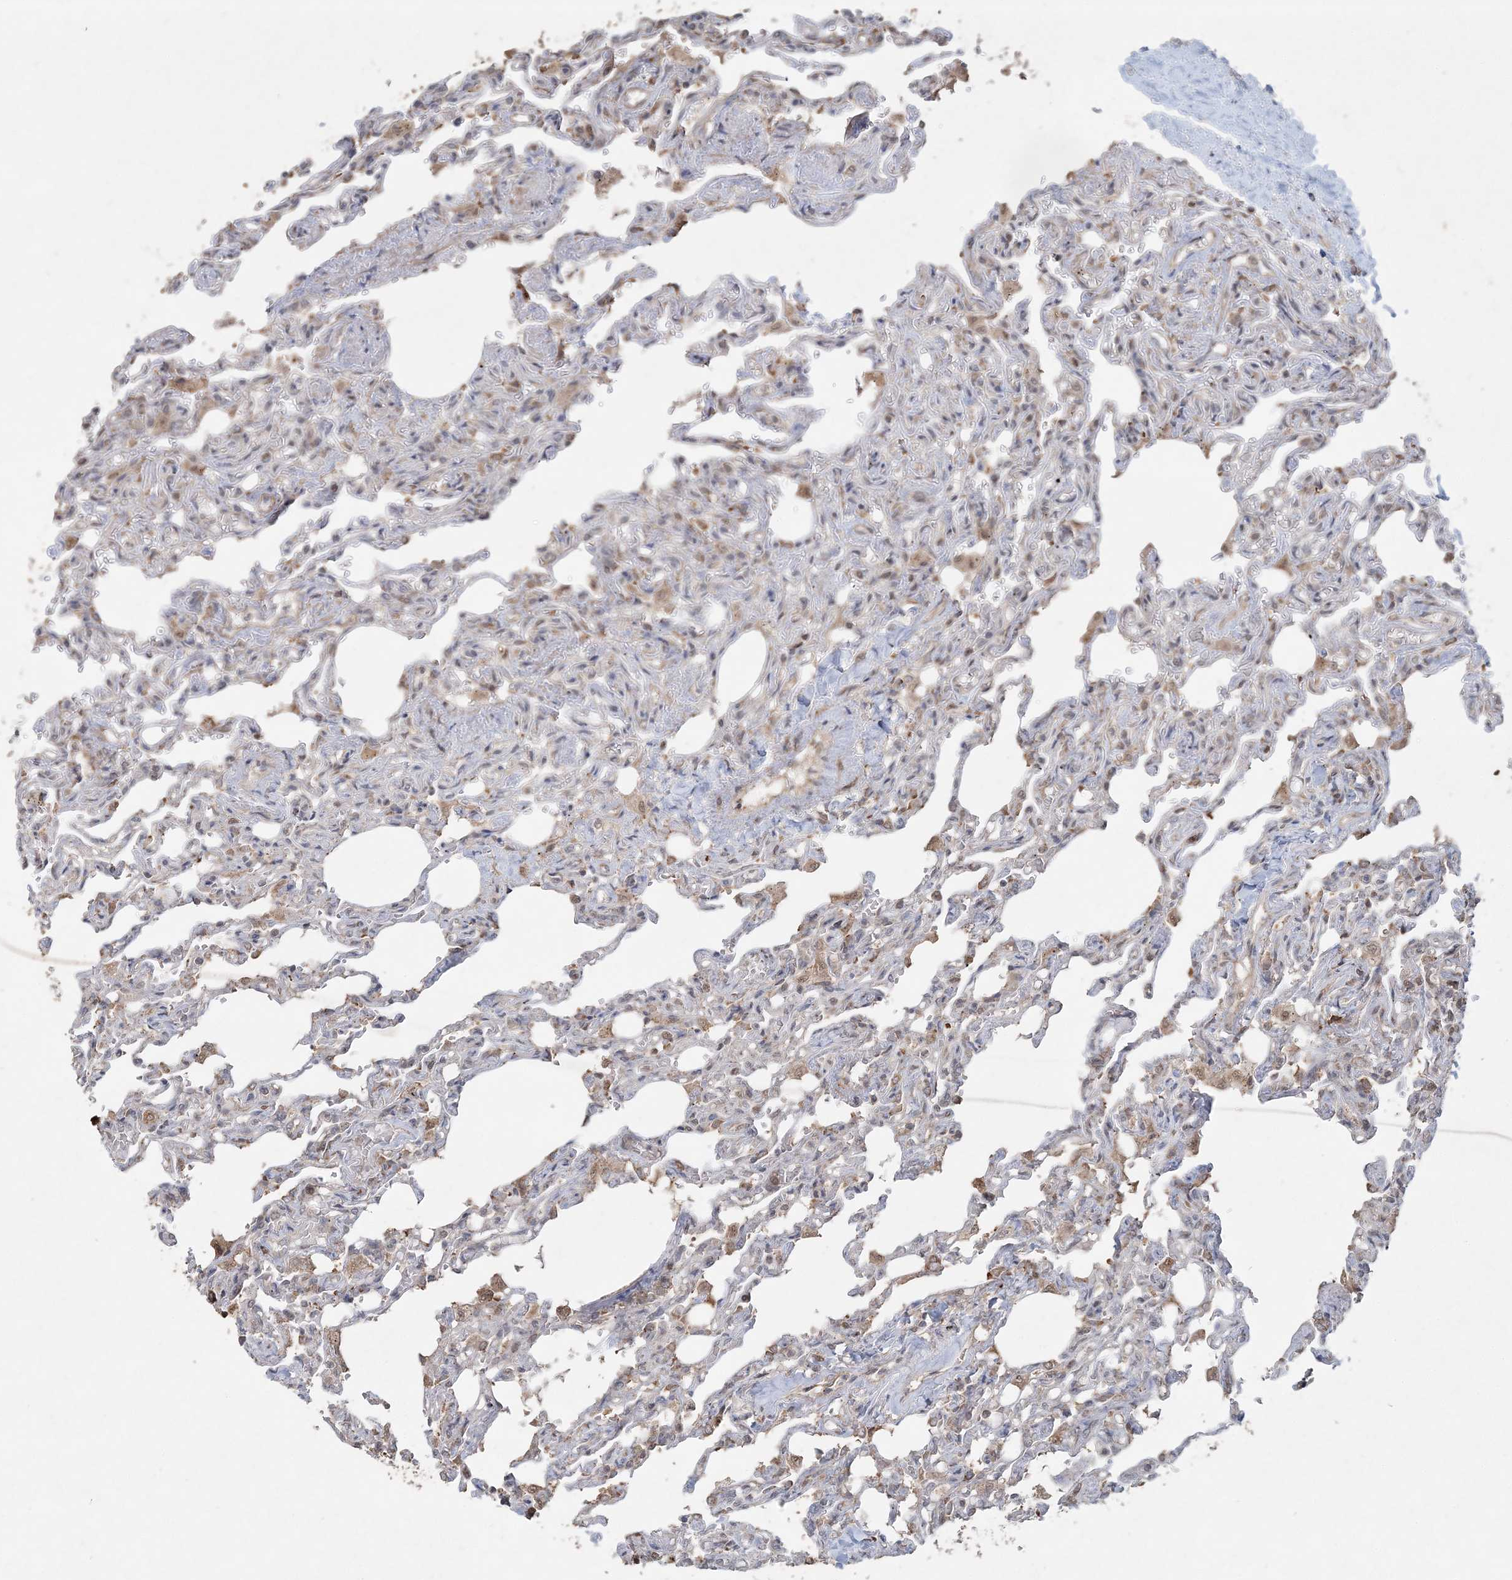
{"staining": {"intensity": "moderate", "quantity": "<25%", "location": "nuclear"}, "tissue": "lung", "cell_type": "Alveolar cells", "image_type": "normal", "snomed": [{"axis": "morphology", "description": "Normal tissue, NOS"}, {"axis": "topography", "description": "Lung"}], "caption": "Brown immunohistochemical staining in unremarkable human lung reveals moderate nuclear positivity in about <25% of alveolar cells.", "gene": "SLU7", "patient": {"sex": "male", "age": 21}}